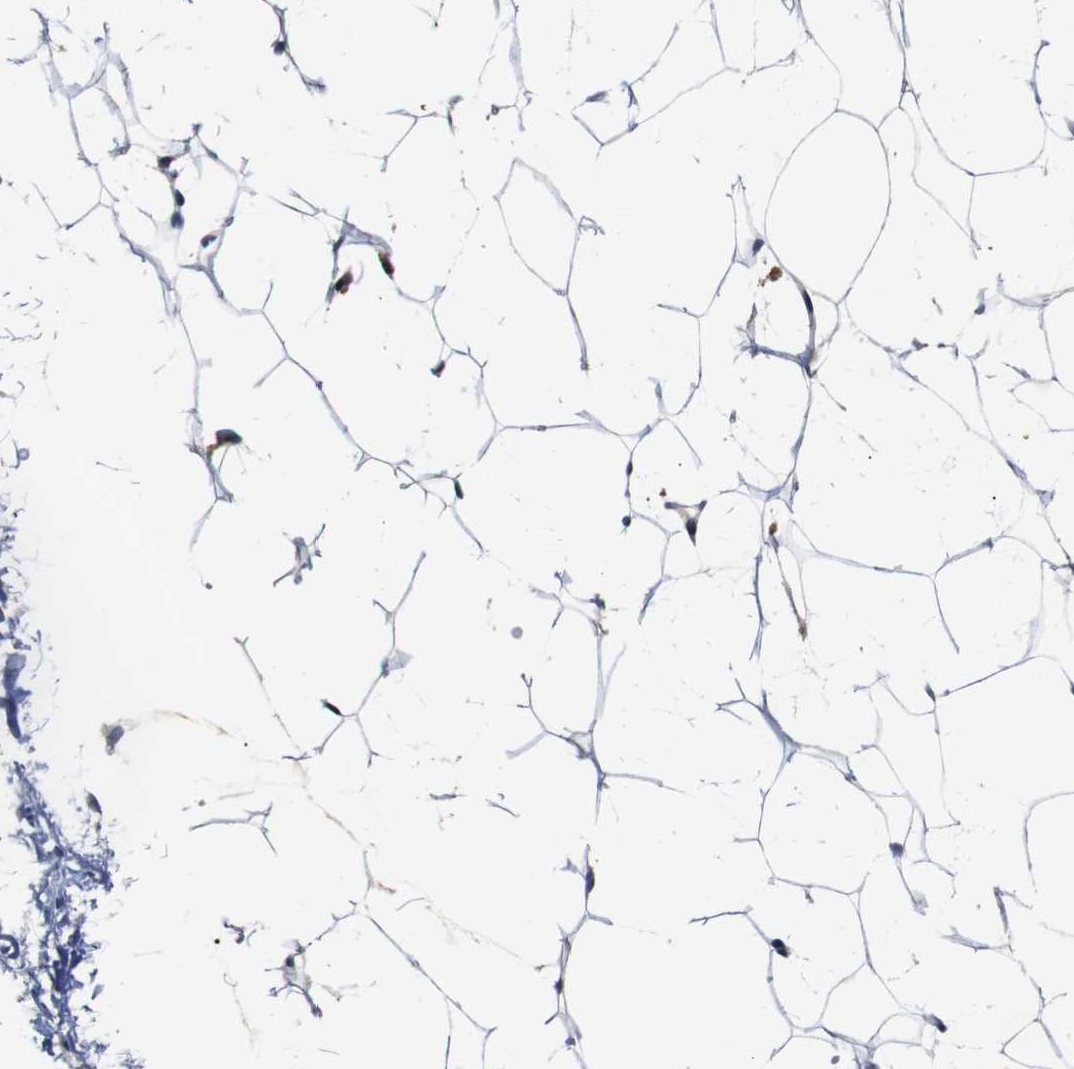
{"staining": {"intensity": "negative", "quantity": "none", "location": "none"}, "tissue": "adipose tissue", "cell_type": "Adipocytes", "image_type": "normal", "snomed": [{"axis": "morphology", "description": "Normal tissue, NOS"}, {"axis": "topography", "description": "Breast"}, {"axis": "topography", "description": "Soft tissue"}], "caption": "High magnification brightfield microscopy of unremarkable adipose tissue stained with DAB (3,3'-diaminobenzidine) (brown) and counterstained with hematoxylin (blue): adipocytes show no significant positivity.", "gene": "NTRK3", "patient": {"sex": "female", "age": 75}}